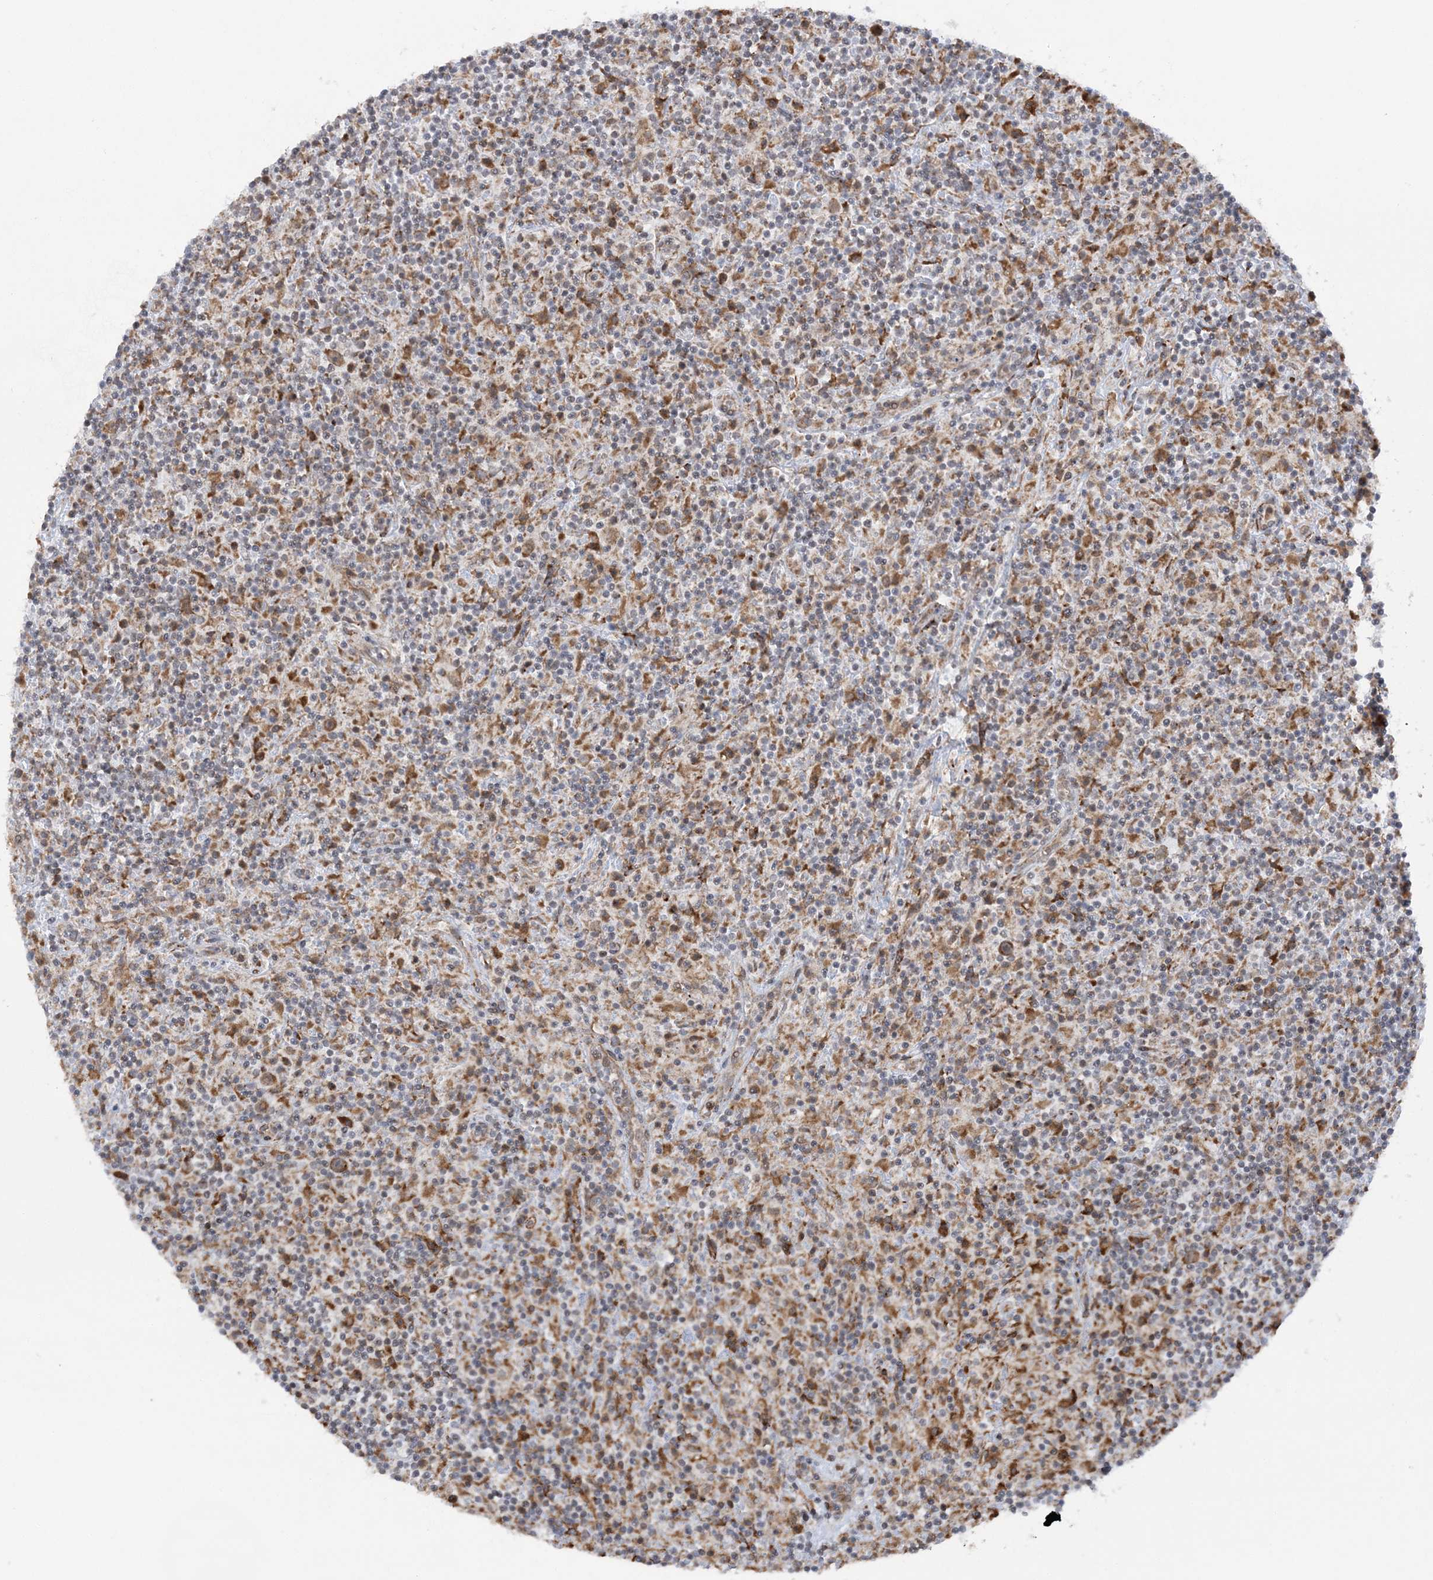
{"staining": {"intensity": "moderate", "quantity": ">75%", "location": "cytoplasmic/membranous"}, "tissue": "lymphoma", "cell_type": "Tumor cells", "image_type": "cancer", "snomed": [{"axis": "morphology", "description": "Hodgkin's disease, NOS"}, {"axis": "topography", "description": "Lymph node"}], "caption": "Hodgkin's disease stained for a protein (brown) exhibits moderate cytoplasmic/membranous positive expression in about >75% of tumor cells.", "gene": "MRPL47", "patient": {"sex": "male", "age": 70}}